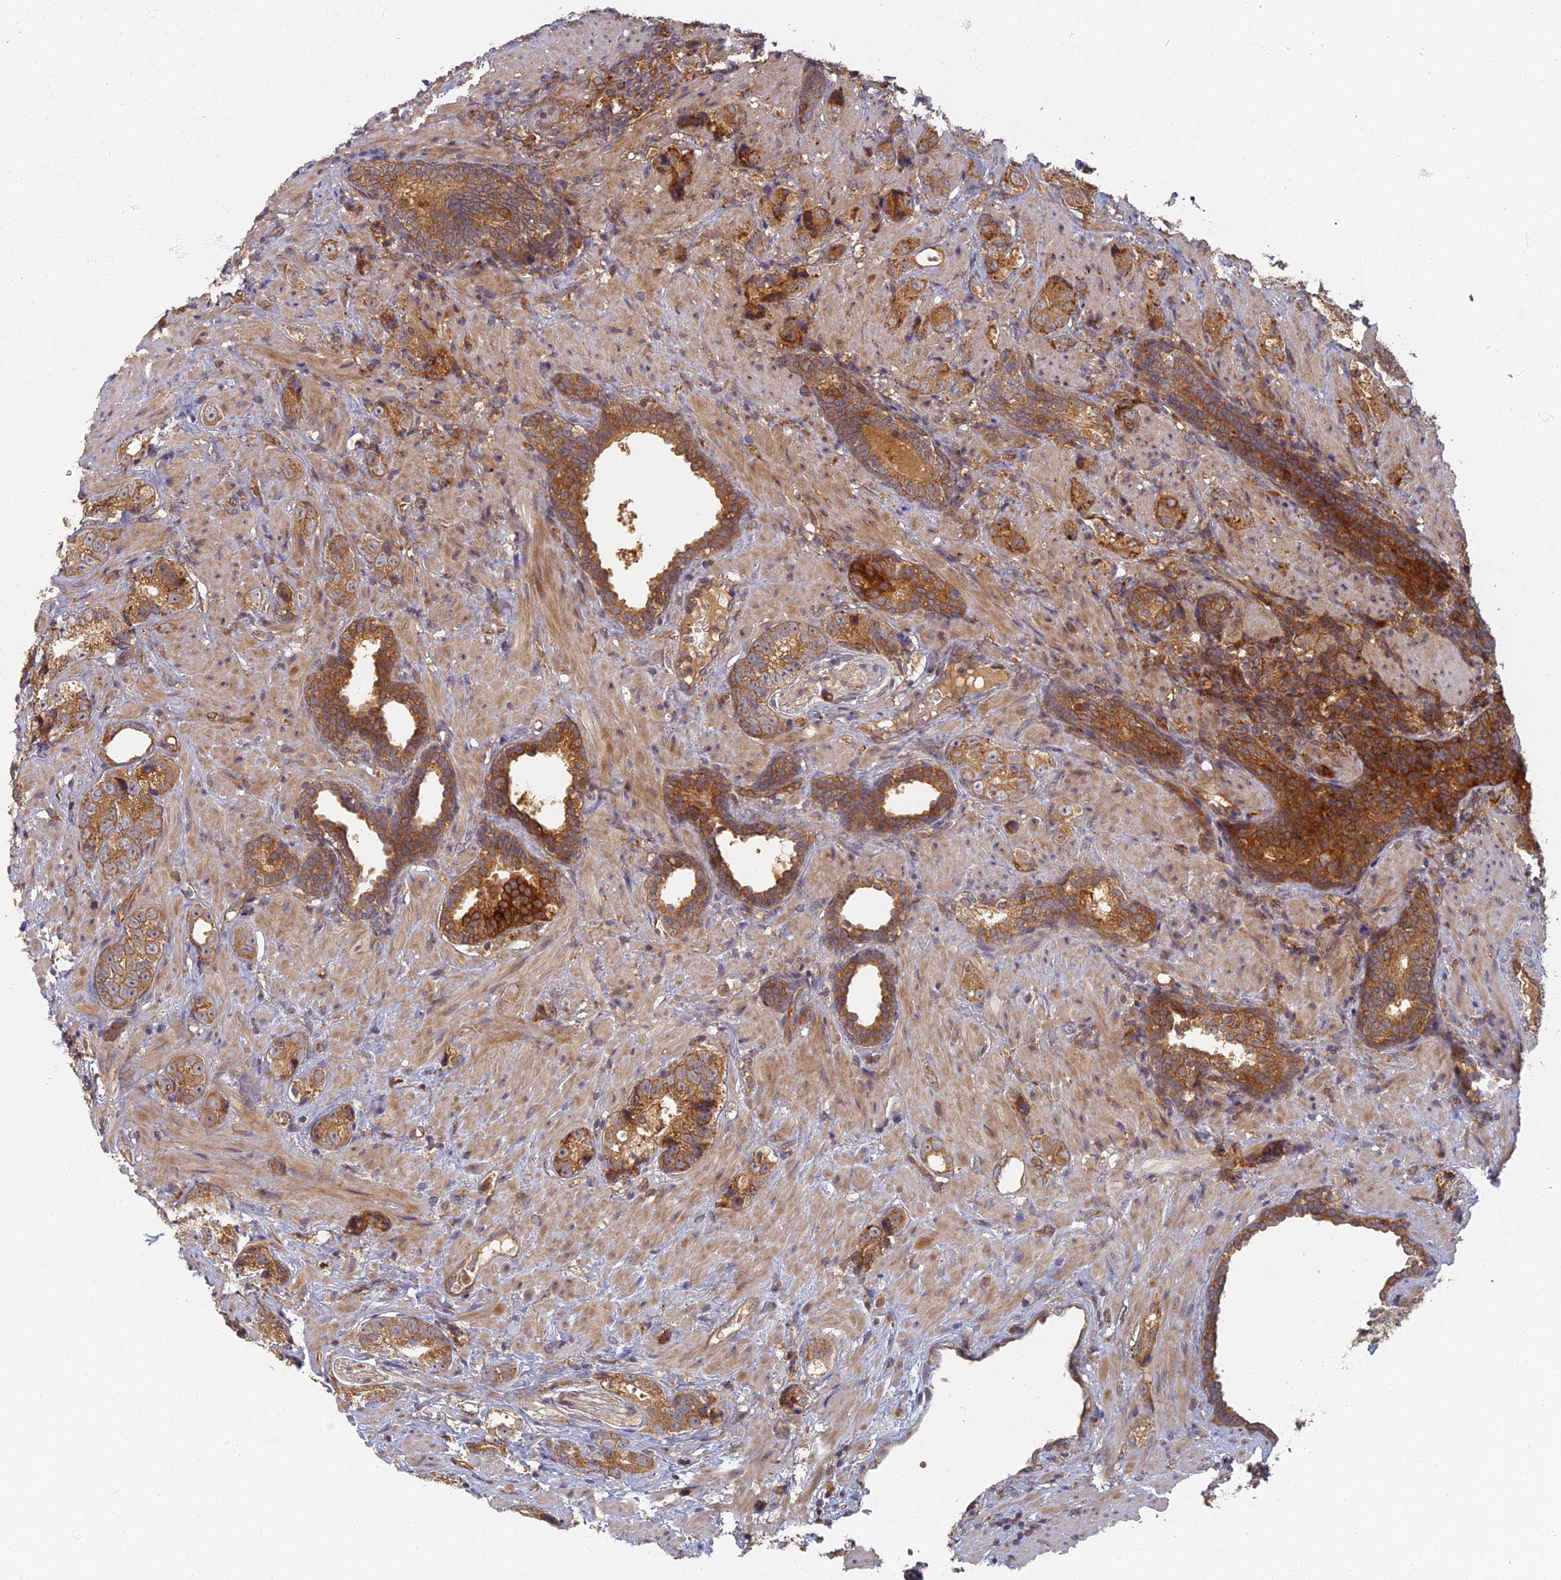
{"staining": {"intensity": "moderate", "quantity": ">75%", "location": "cytoplasmic/membranous"}, "tissue": "prostate cancer", "cell_type": "Tumor cells", "image_type": "cancer", "snomed": [{"axis": "morphology", "description": "Adenocarcinoma, High grade"}, {"axis": "topography", "description": "Prostate"}], "caption": "Human prostate cancer (adenocarcinoma (high-grade)) stained for a protein (brown) shows moderate cytoplasmic/membranous positive positivity in approximately >75% of tumor cells.", "gene": "INO80D", "patient": {"sex": "male", "age": 63}}